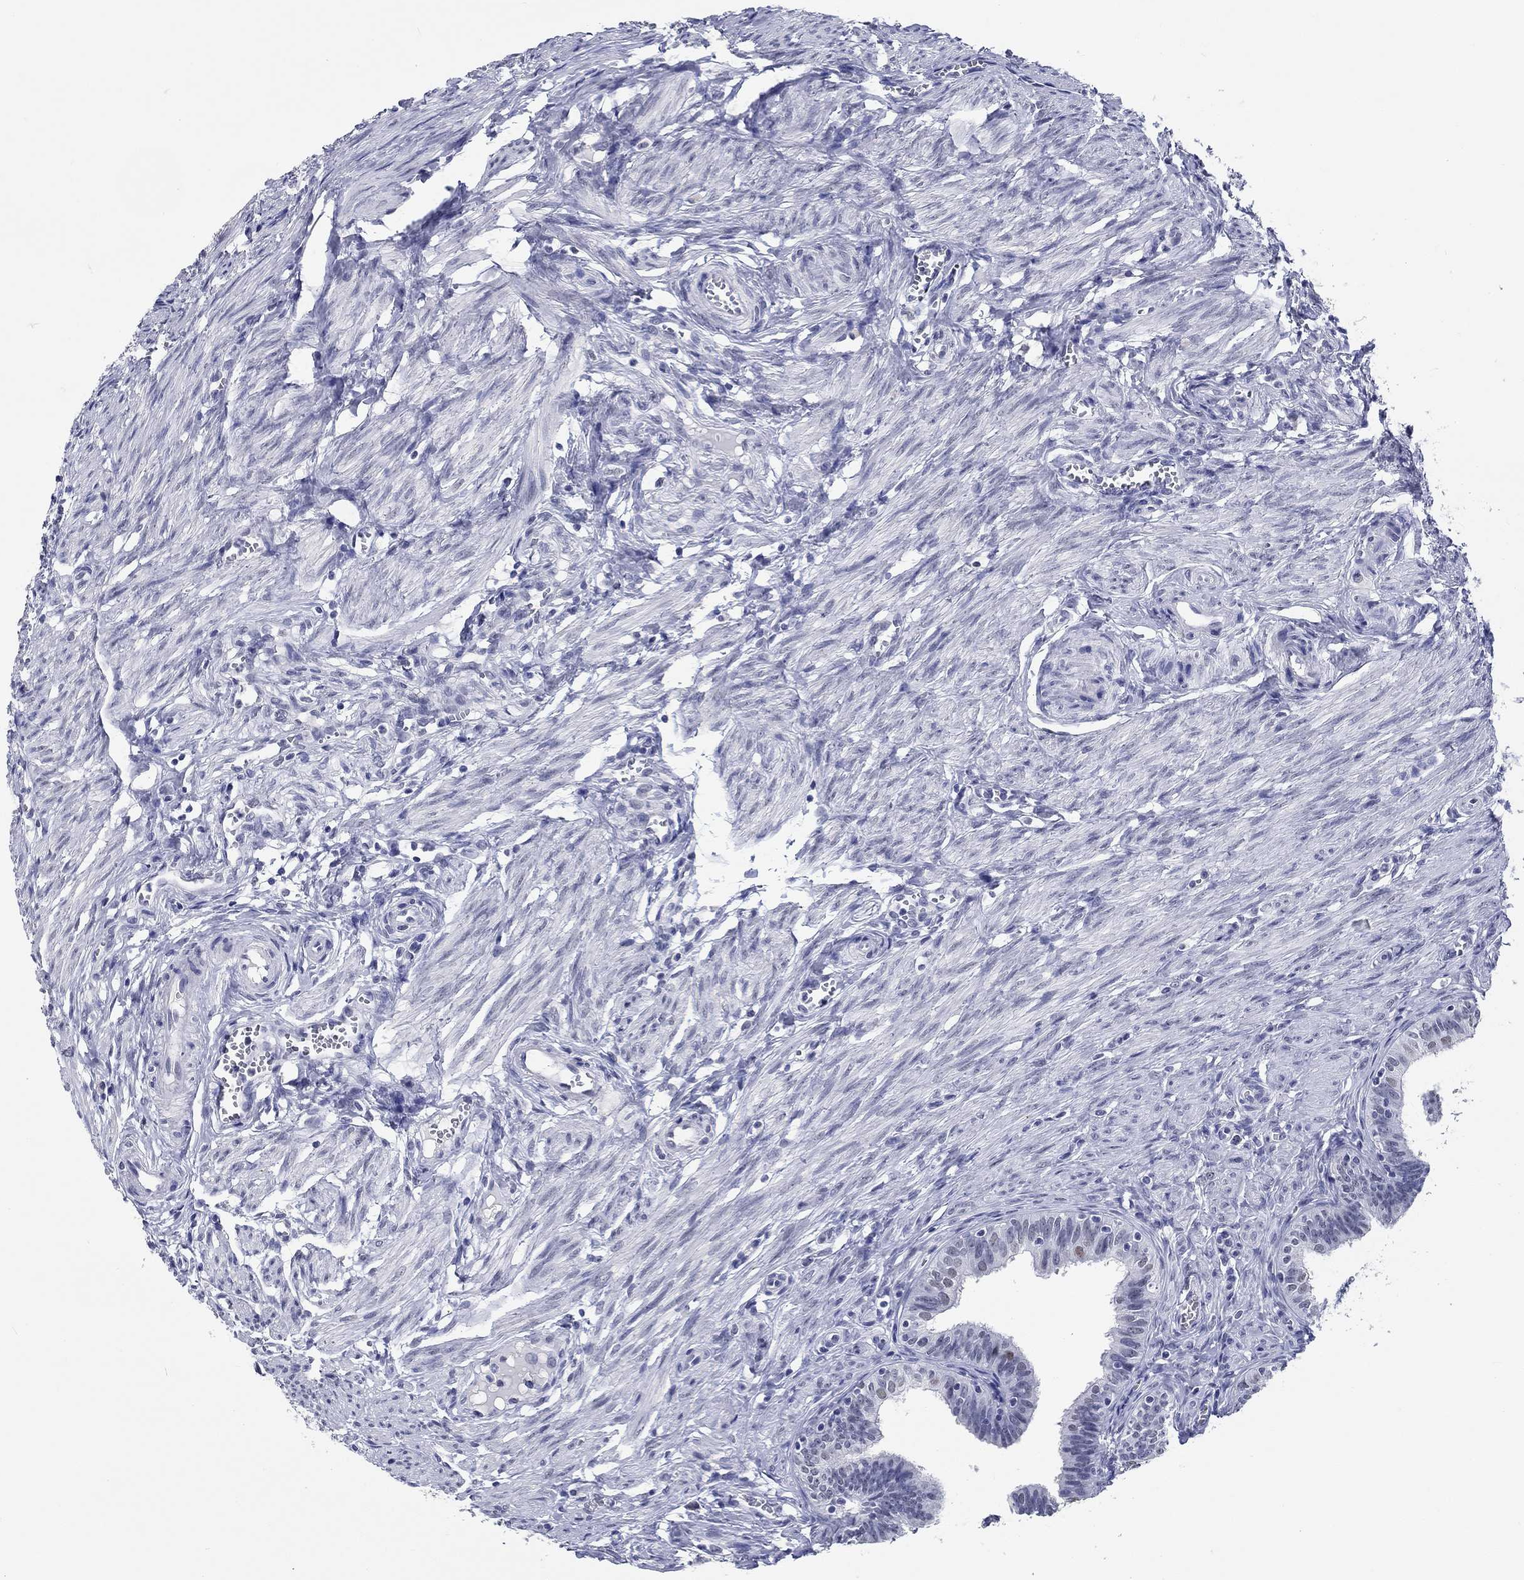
{"staining": {"intensity": "negative", "quantity": "none", "location": "none"}, "tissue": "fallopian tube", "cell_type": "Glandular cells", "image_type": "normal", "snomed": [{"axis": "morphology", "description": "Normal tissue, NOS"}, {"axis": "topography", "description": "Fallopian tube"}], "caption": "Glandular cells show no significant staining in unremarkable fallopian tube. (DAB (3,3'-diaminobenzidine) immunohistochemistry (IHC) visualized using brightfield microscopy, high magnification).", "gene": "GRIN1", "patient": {"sex": "female", "age": 25}}